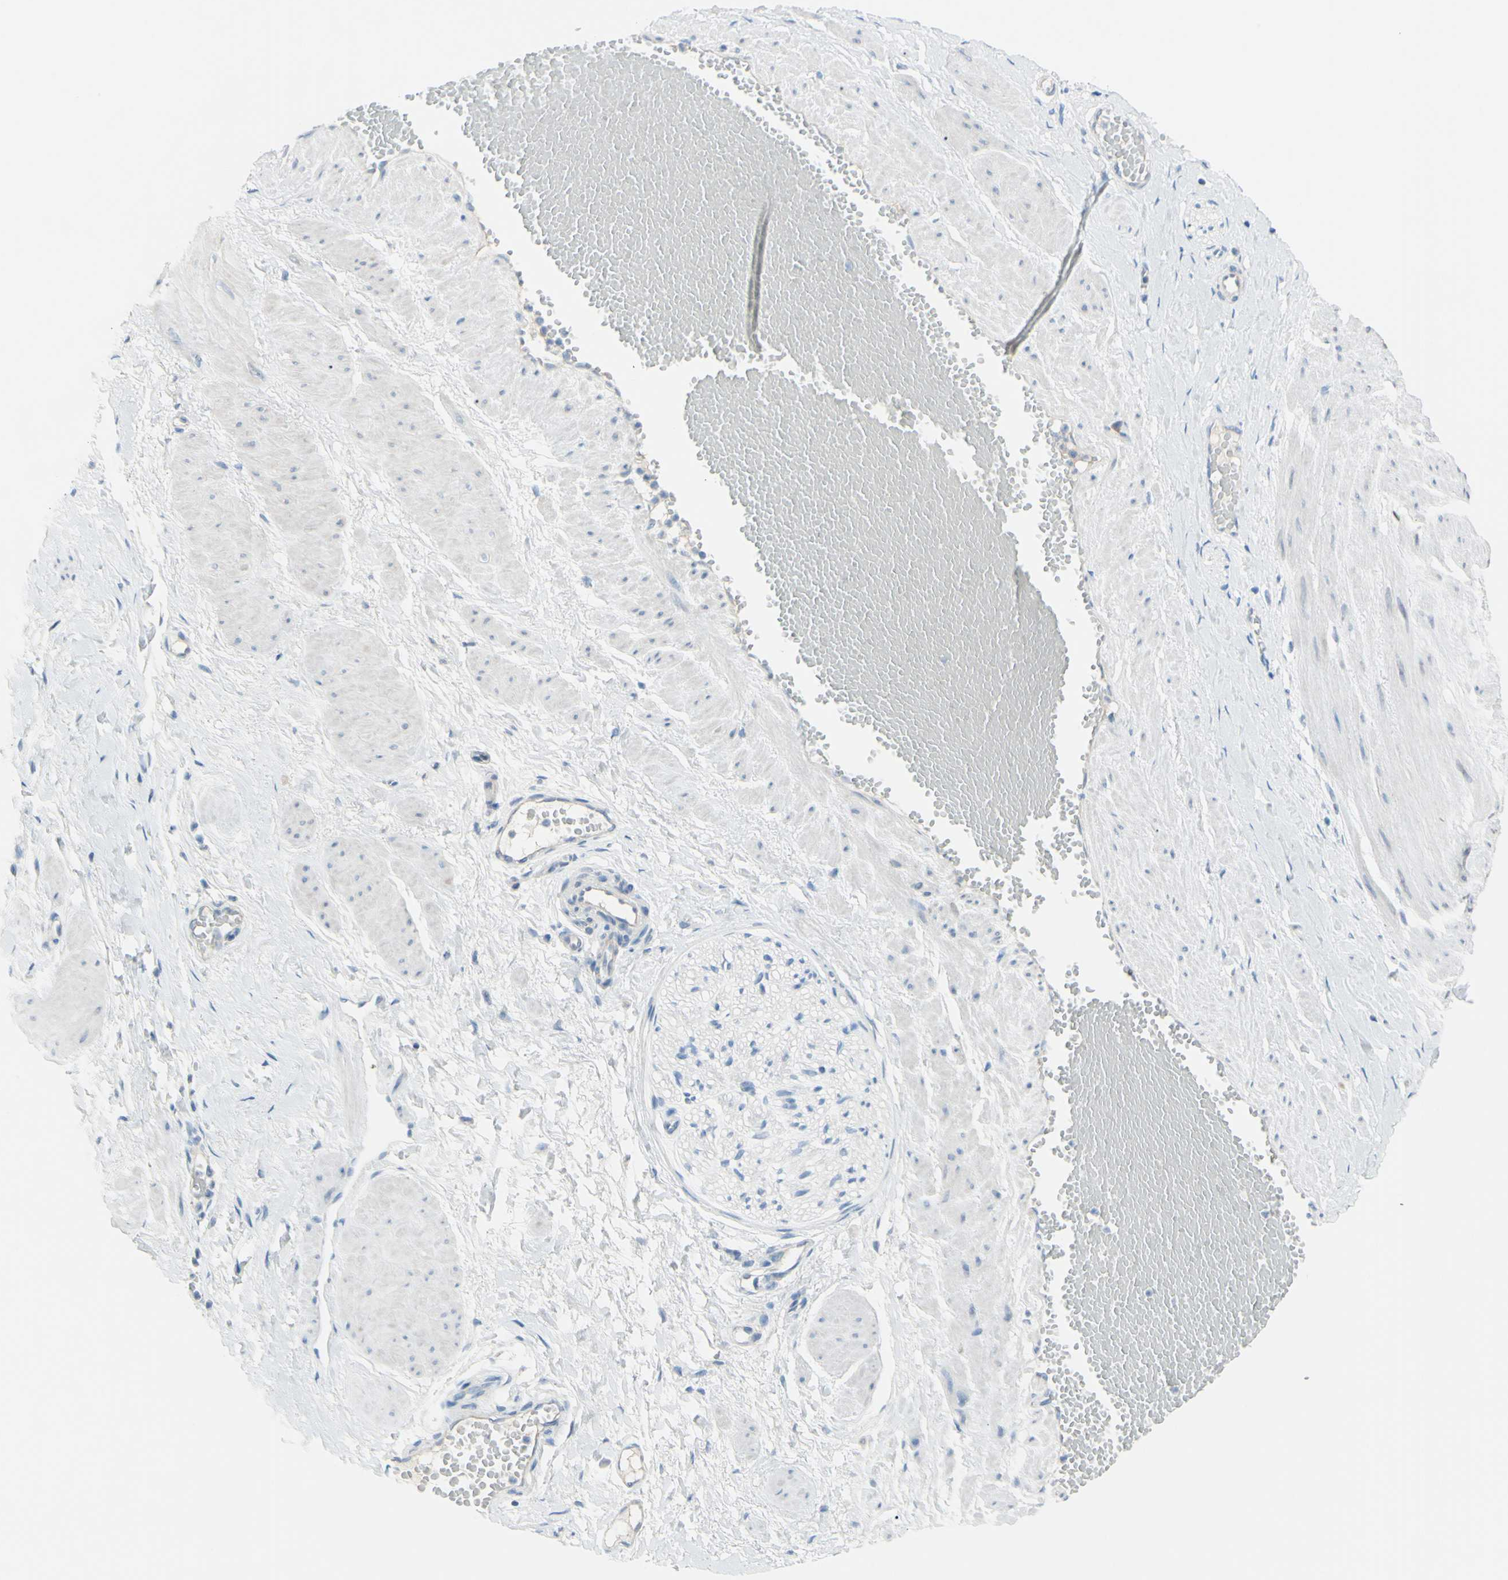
{"staining": {"intensity": "negative", "quantity": "none", "location": "none"}, "tissue": "adipose tissue", "cell_type": "Adipocytes", "image_type": "normal", "snomed": [{"axis": "morphology", "description": "Normal tissue, NOS"}, {"axis": "topography", "description": "Soft tissue"}, {"axis": "topography", "description": "Vascular tissue"}], "caption": "Immunohistochemical staining of normal adipose tissue demonstrates no significant staining in adipocytes.", "gene": "TFPI2", "patient": {"sex": "female", "age": 35}}